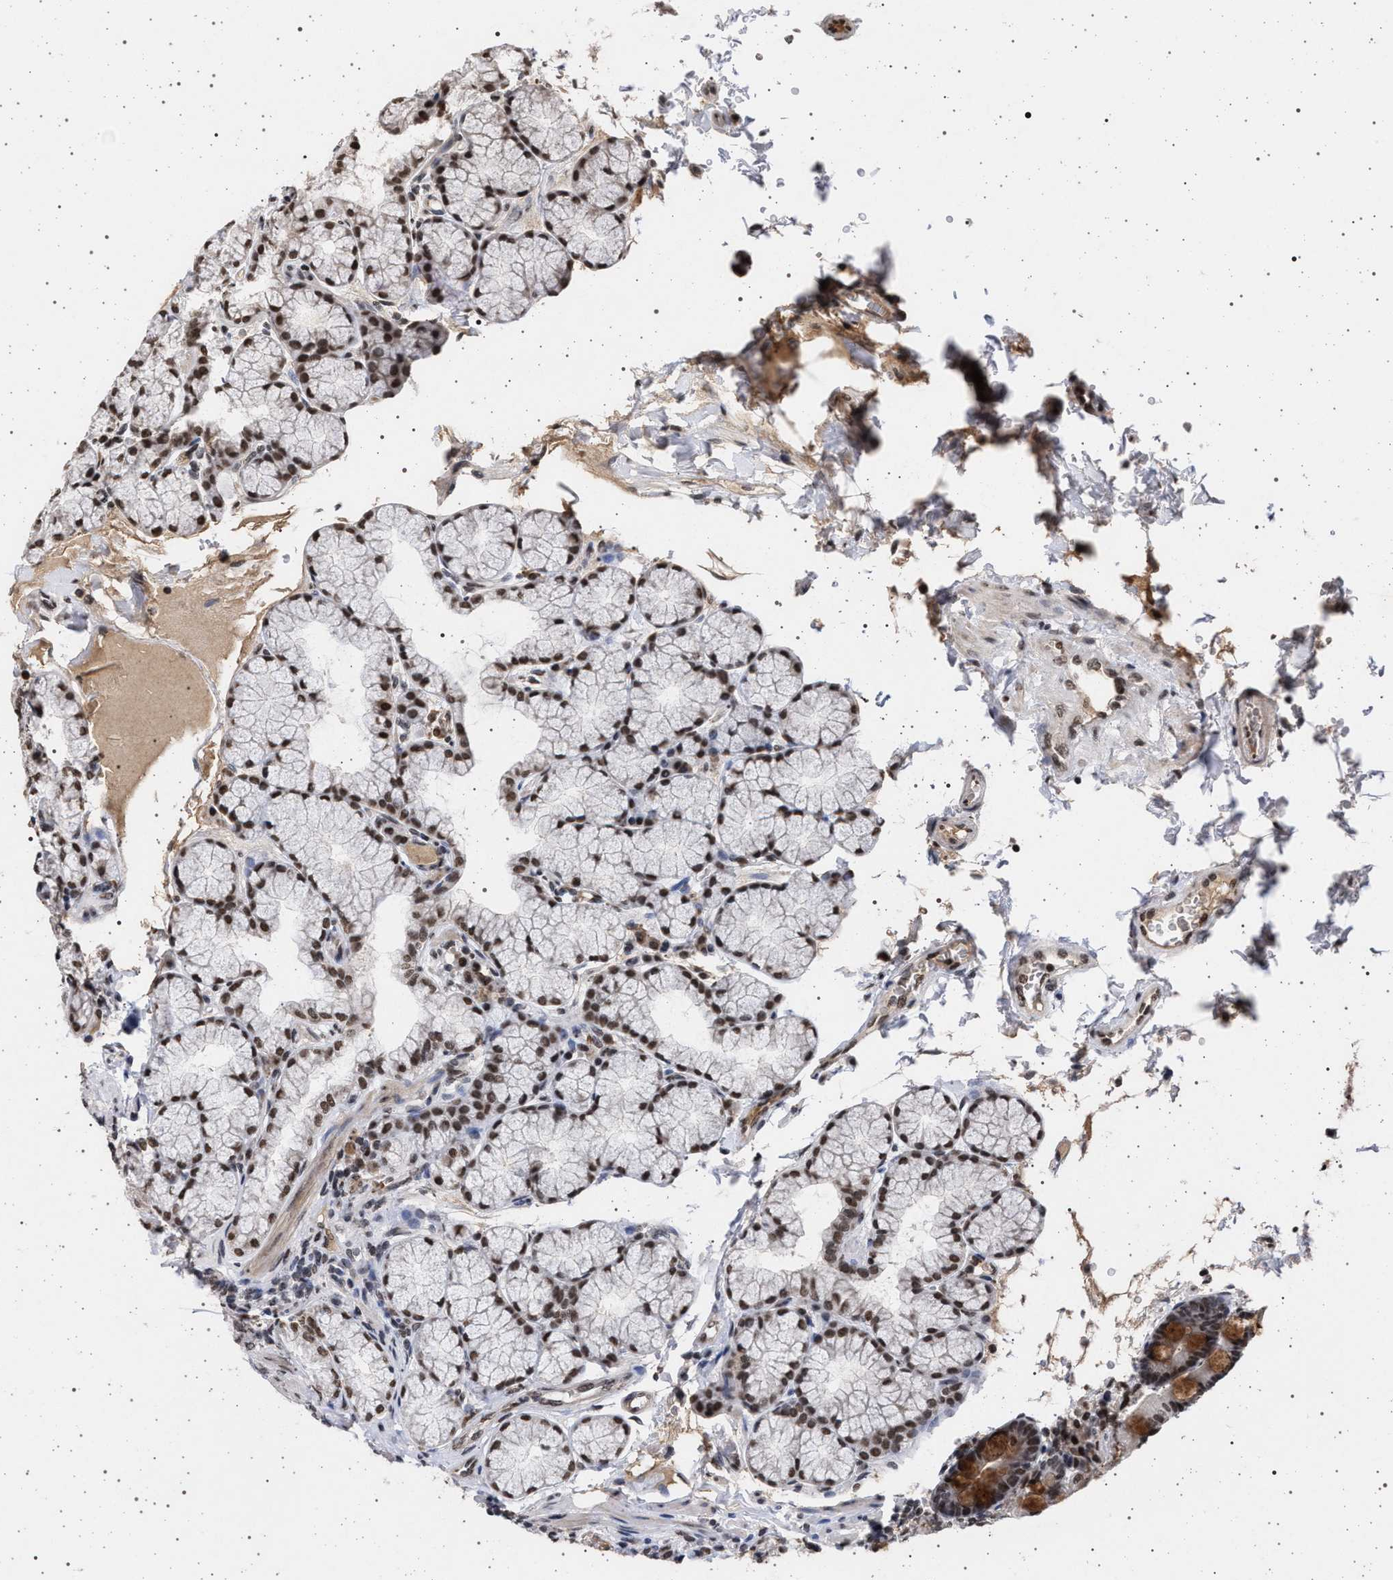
{"staining": {"intensity": "moderate", "quantity": "25%-75%", "location": "cytoplasmic/membranous,nuclear"}, "tissue": "duodenum", "cell_type": "Glandular cells", "image_type": "normal", "snomed": [{"axis": "morphology", "description": "Normal tissue, NOS"}, {"axis": "topography", "description": "Duodenum"}], "caption": "A medium amount of moderate cytoplasmic/membranous,nuclear expression is identified in approximately 25%-75% of glandular cells in benign duodenum. The protein of interest is shown in brown color, while the nuclei are stained blue.", "gene": "PHF12", "patient": {"sex": "male", "age": 50}}